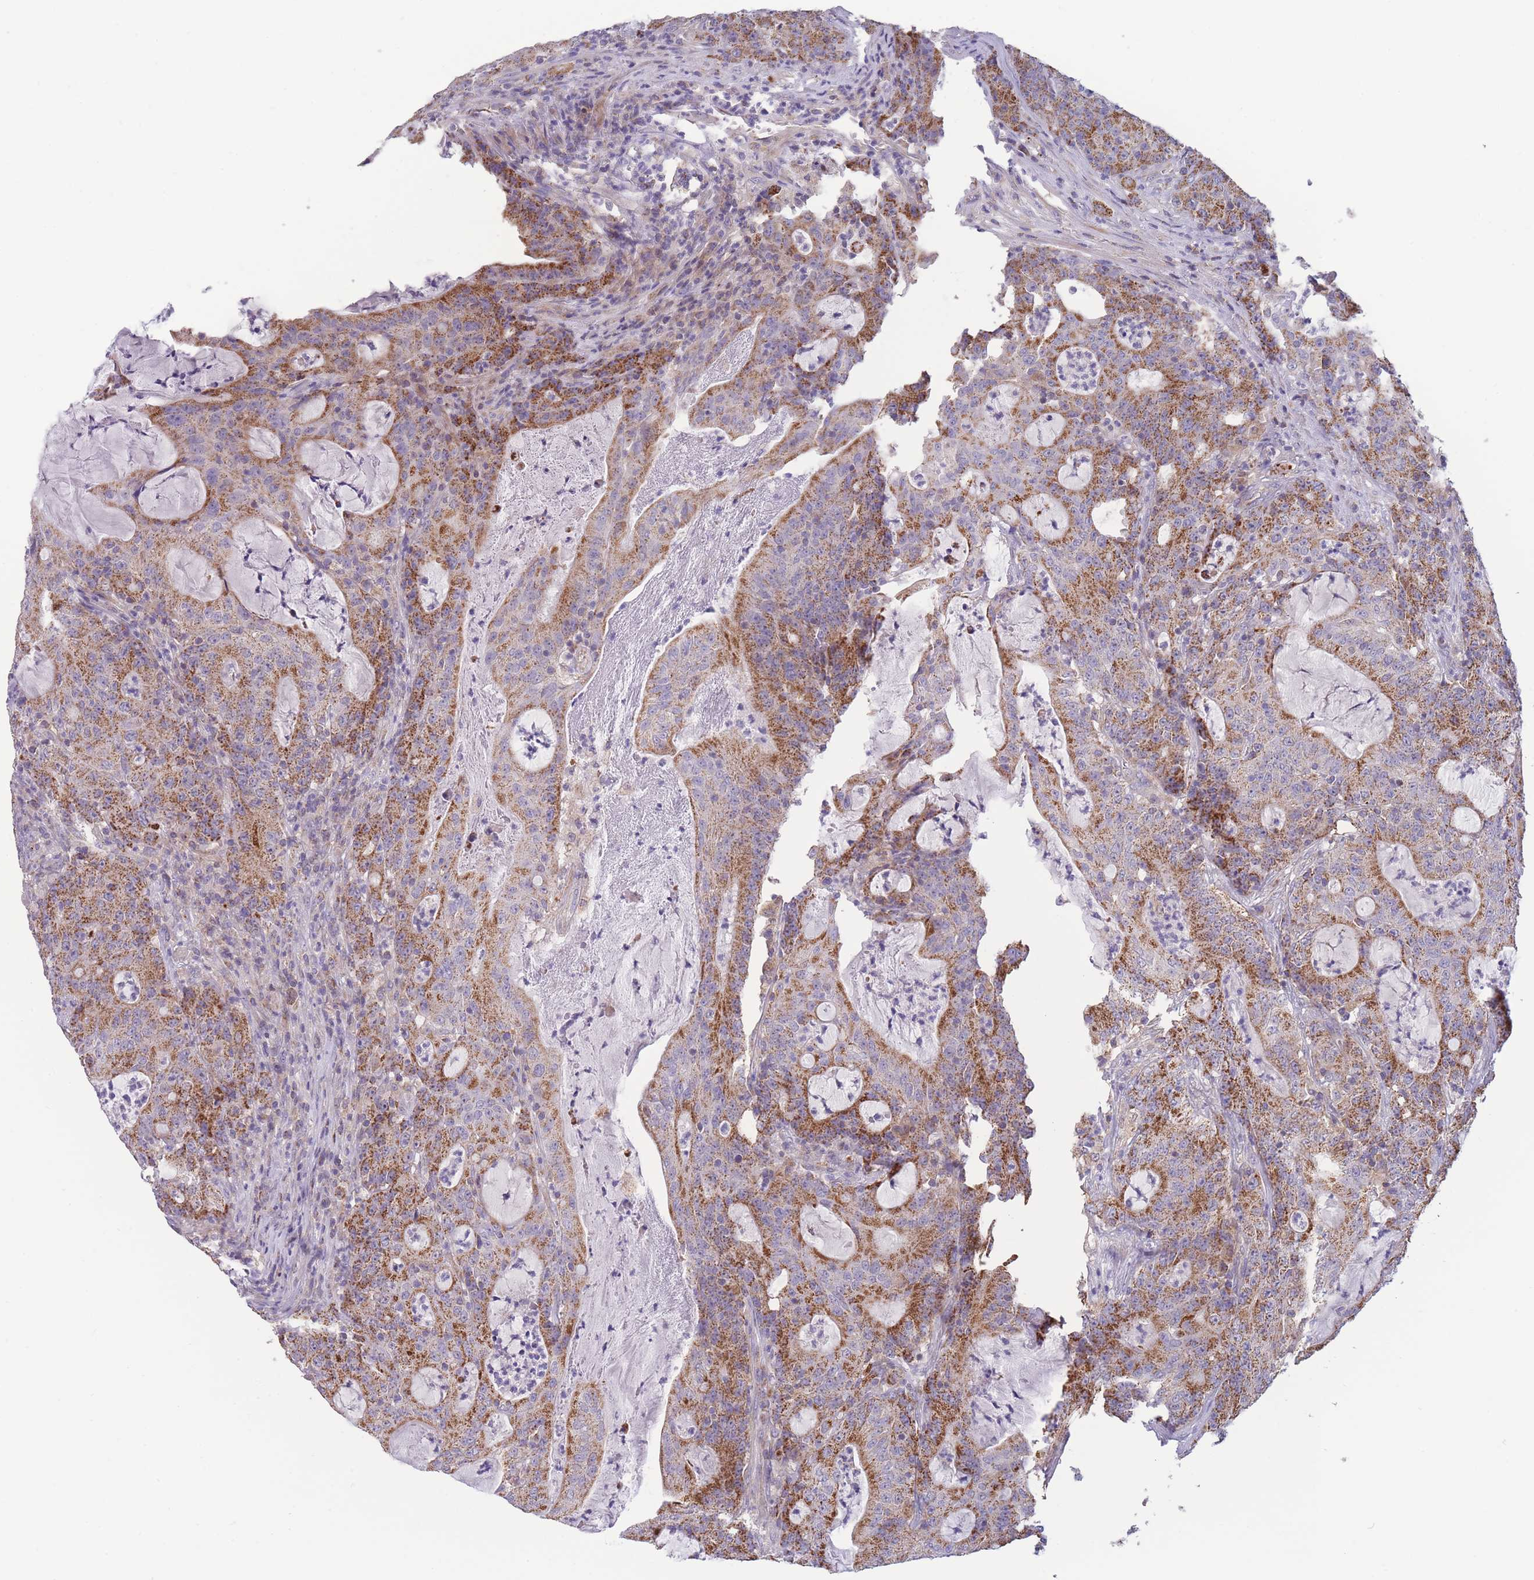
{"staining": {"intensity": "moderate", "quantity": ">75%", "location": "cytoplasmic/membranous"}, "tissue": "colorectal cancer", "cell_type": "Tumor cells", "image_type": "cancer", "snomed": [{"axis": "morphology", "description": "Adenocarcinoma, NOS"}, {"axis": "topography", "description": "Colon"}], "caption": "IHC histopathology image of neoplastic tissue: adenocarcinoma (colorectal) stained using immunohistochemistry (IHC) displays medium levels of moderate protein expression localized specifically in the cytoplasmic/membranous of tumor cells, appearing as a cytoplasmic/membranous brown color.", "gene": "SLC25A42", "patient": {"sex": "male", "age": 83}}